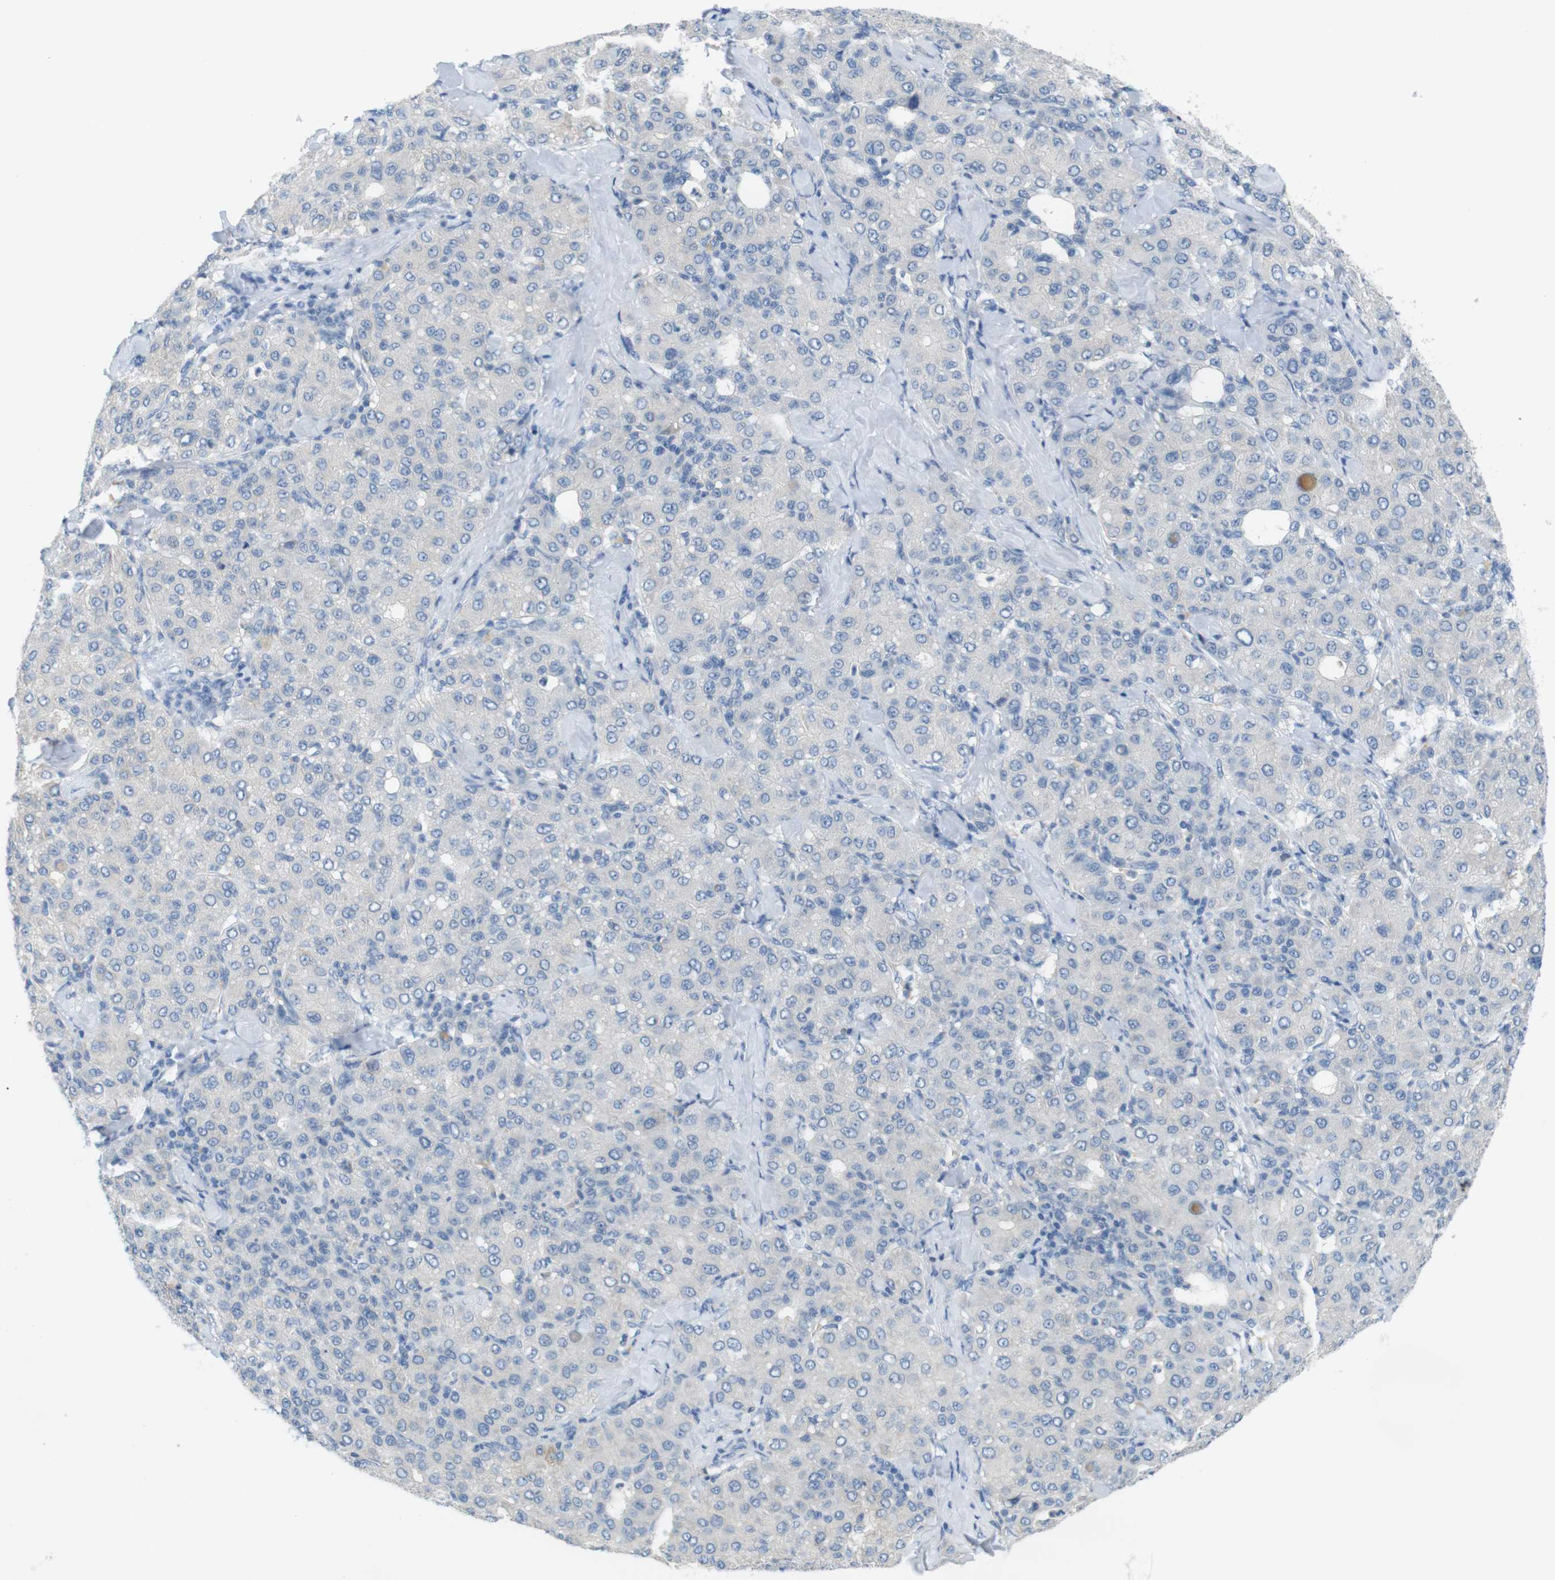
{"staining": {"intensity": "negative", "quantity": "none", "location": "none"}, "tissue": "liver cancer", "cell_type": "Tumor cells", "image_type": "cancer", "snomed": [{"axis": "morphology", "description": "Carcinoma, Hepatocellular, NOS"}, {"axis": "topography", "description": "Liver"}], "caption": "IHC image of human liver cancer (hepatocellular carcinoma) stained for a protein (brown), which shows no positivity in tumor cells.", "gene": "LRRK2", "patient": {"sex": "male", "age": 65}}